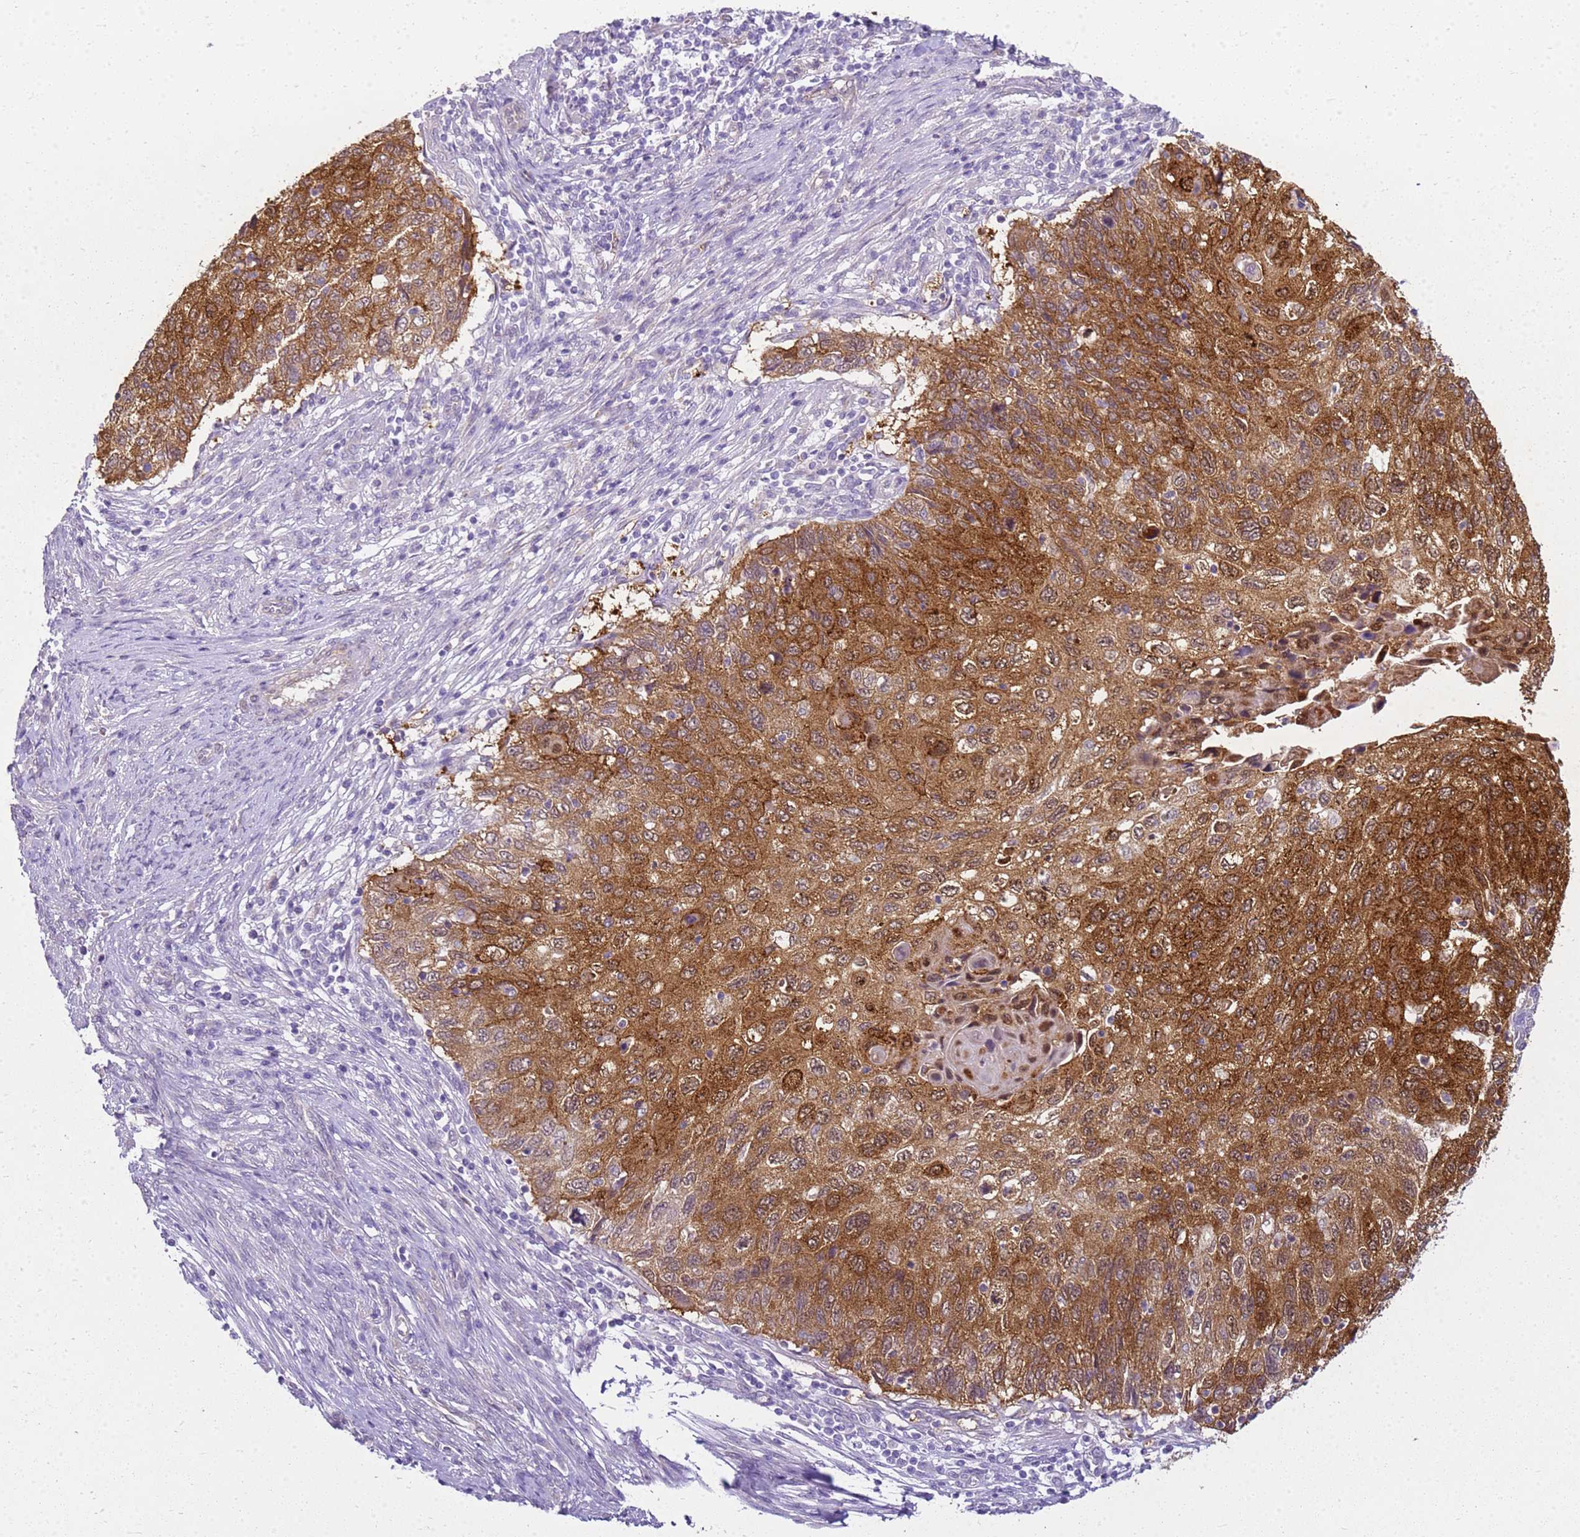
{"staining": {"intensity": "strong", "quantity": ">75%", "location": "cytoplasmic/membranous"}, "tissue": "cervical cancer", "cell_type": "Tumor cells", "image_type": "cancer", "snomed": [{"axis": "morphology", "description": "Squamous cell carcinoma, NOS"}, {"axis": "topography", "description": "Cervix"}], "caption": "Tumor cells show high levels of strong cytoplasmic/membranous positivity in approximately >75% of cells in human cervical cancer.", "gene": "HSPB1", "patient": {"sex": "female", "age": 70}}